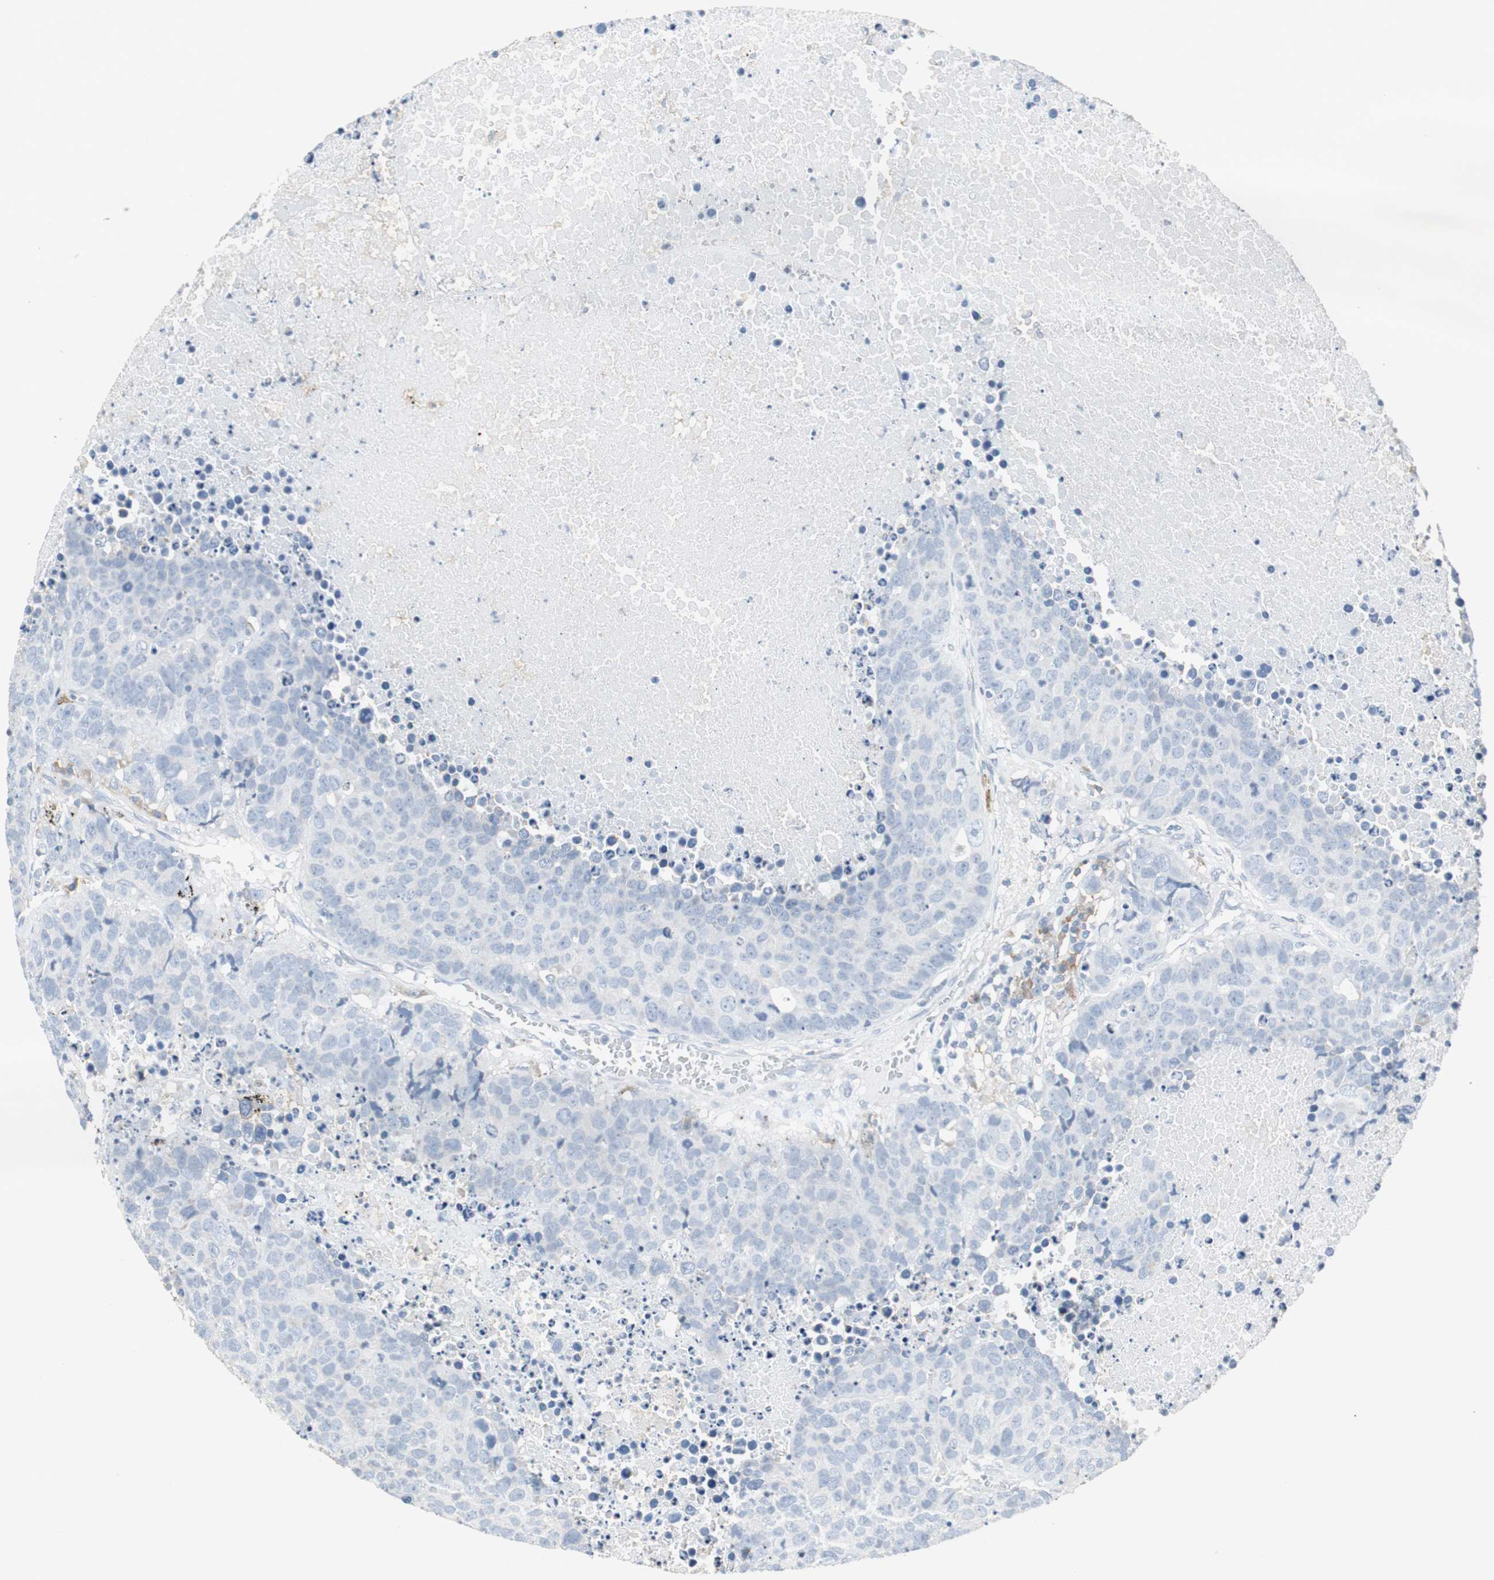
{"staining": {"intensity": "negative", "quantity": "none", "location": "none"}, "tissue": "carcinoid", "cell_type": "Tumor cells", "image_type": "cancer", "snomed": [{"axis": "morphology", "description": "Carcinoid, malignant, NOS"}, {"axis": "topography", "description": "Lung"}], "caption": "Immunohistochemistry of human carcinoid (malignant) displays no staining in tumor cells.", "gene": "SLC2A5", "patient": {"sex": "male", "age": 60}}